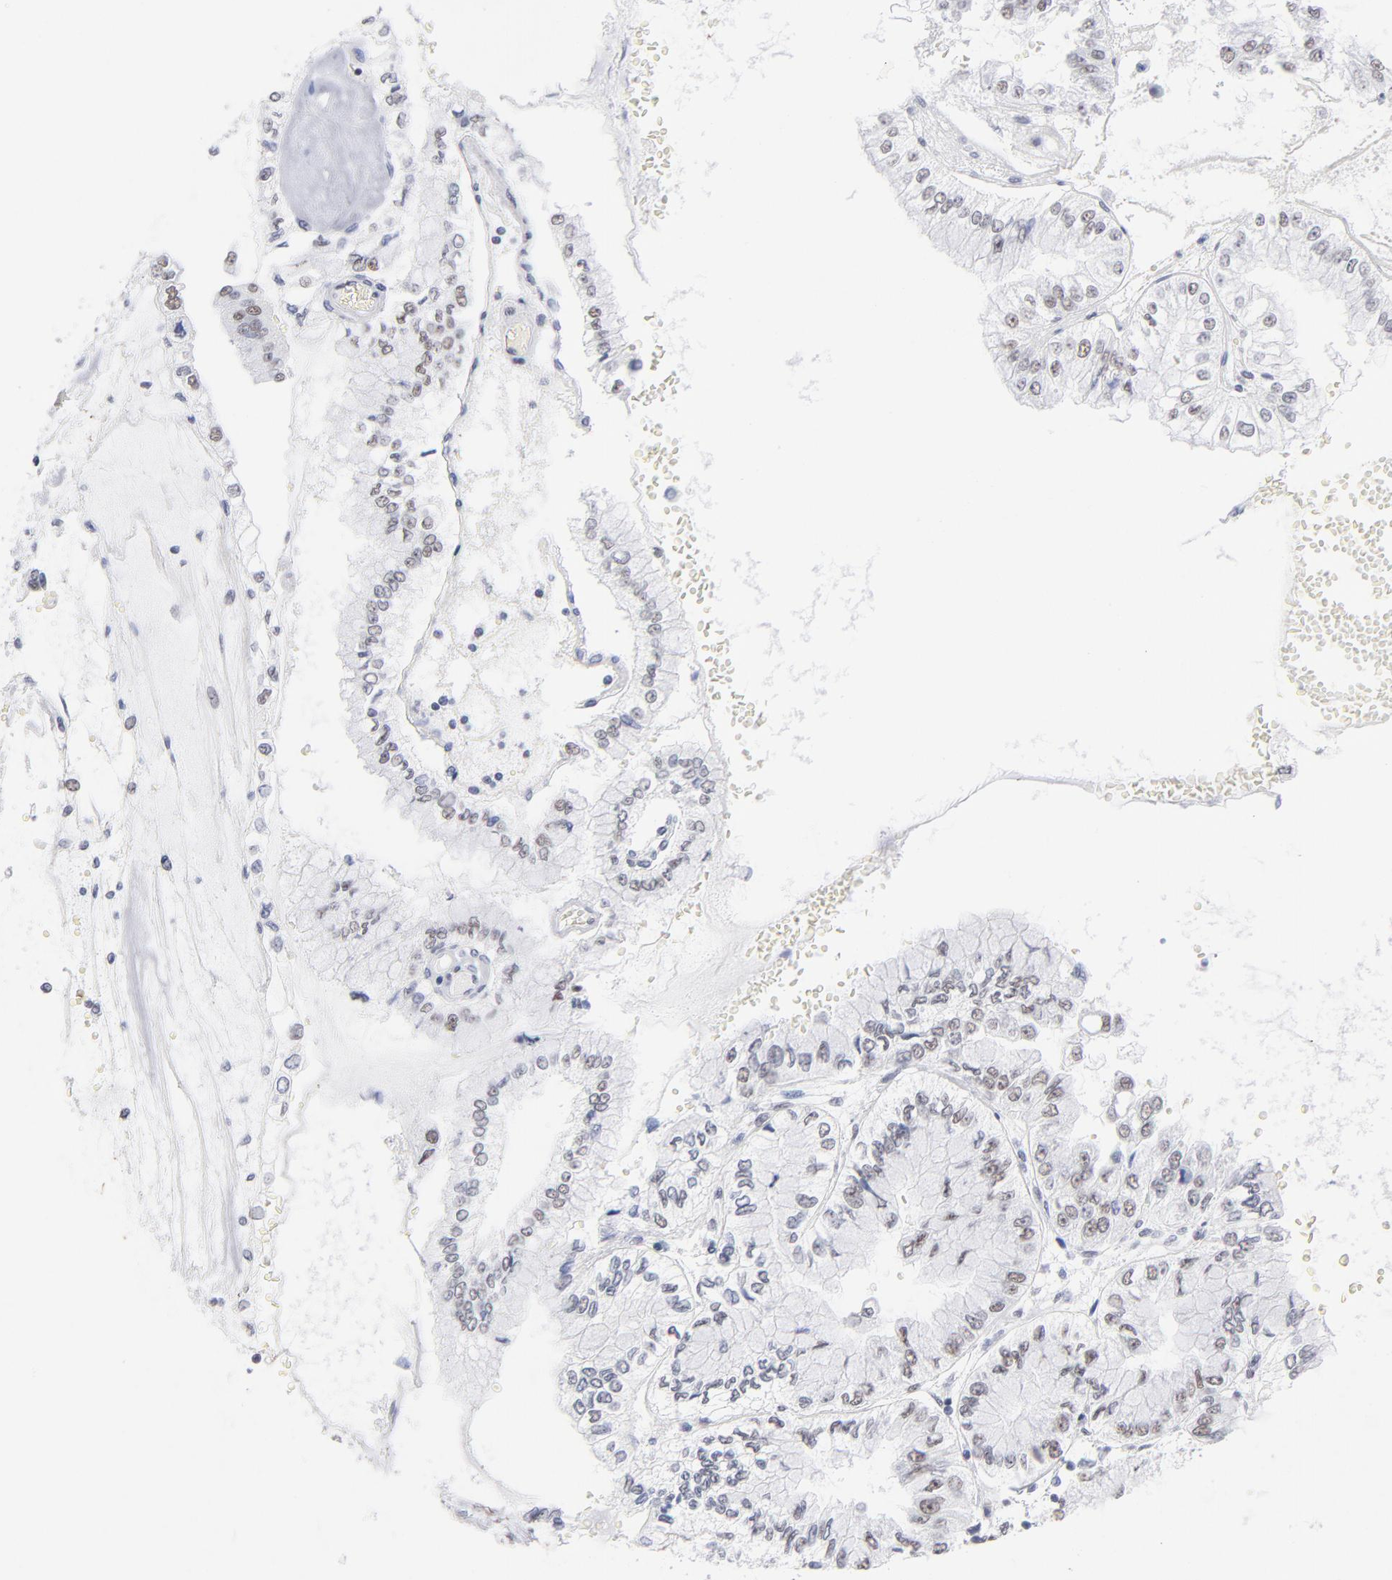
{"staining": {"intensity": "weak", "quantity": "25%-75%", "location": "nuclear"}, "tissue": "liver cancer", "cell_type": "Tumor cells", "image_type": "cancer", "snomed": [{"axis": "morphology", "description": "Cholangiocarcinoma"}, {"axis": "topography", "description": "Liver"}], "caption": "A micrograph of liver cancer stained for a protein shows weak nuclear brown staining in tumor cells.", "gene": "SNRPB", "patient": {"sex": "female", "age": 79}}